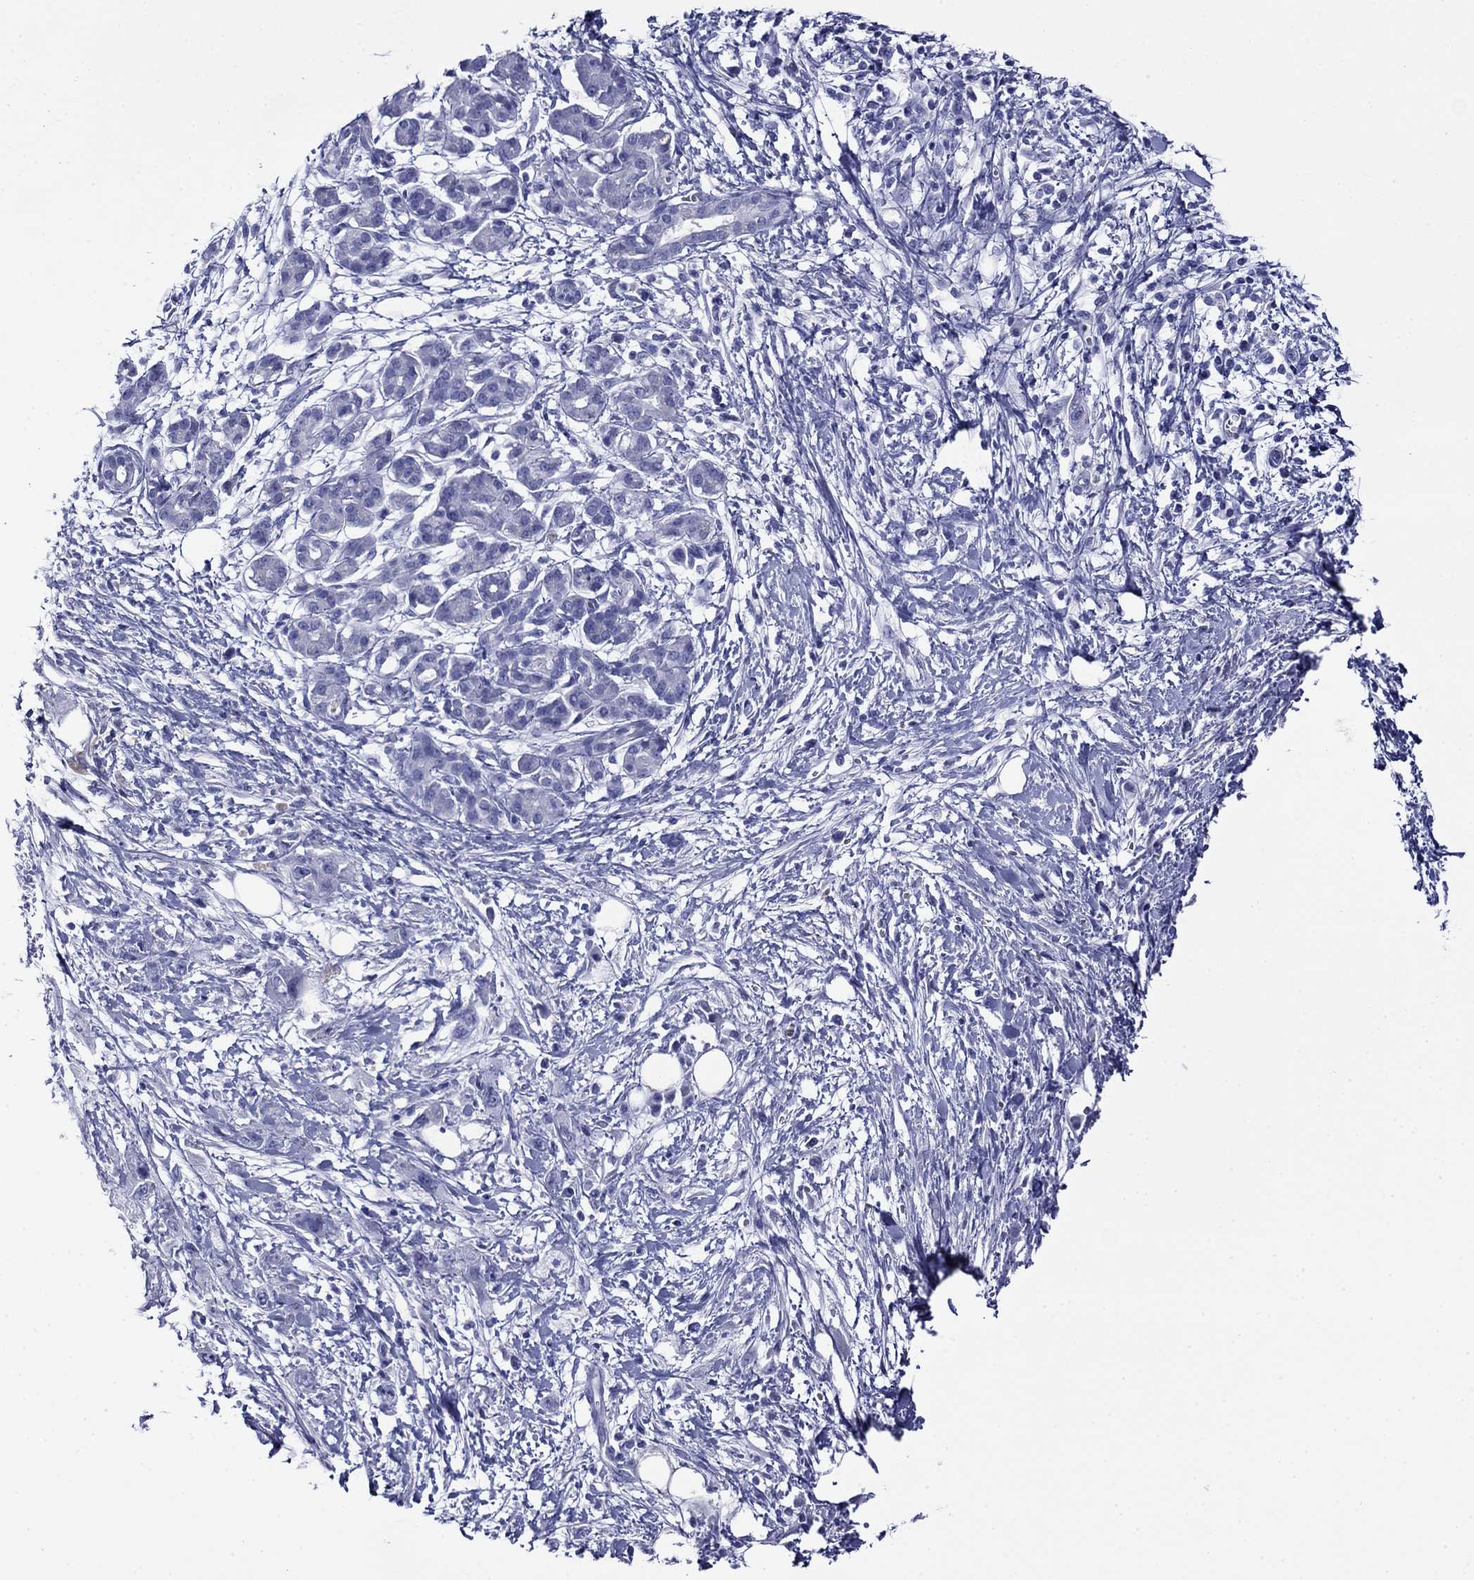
{"staining": {"intensity": "negative", "quantity": "none", "location": "none"}, "tissue": "pancreatic cancer", "cell_type": "Tumor cells", "image_type": "cancer", "snomed": [{"axis": "morphology", "description": "Adenocarcinoma, NOS"}, {"axis": "topography", "description": "Pancreas"}], "caption": "DAB immunohistochemical staining of pancreatic cancer demonstrates no significant staining in tumor cells.", "gene": "GIP", "patient": {"sex": "male", "age": 72}}